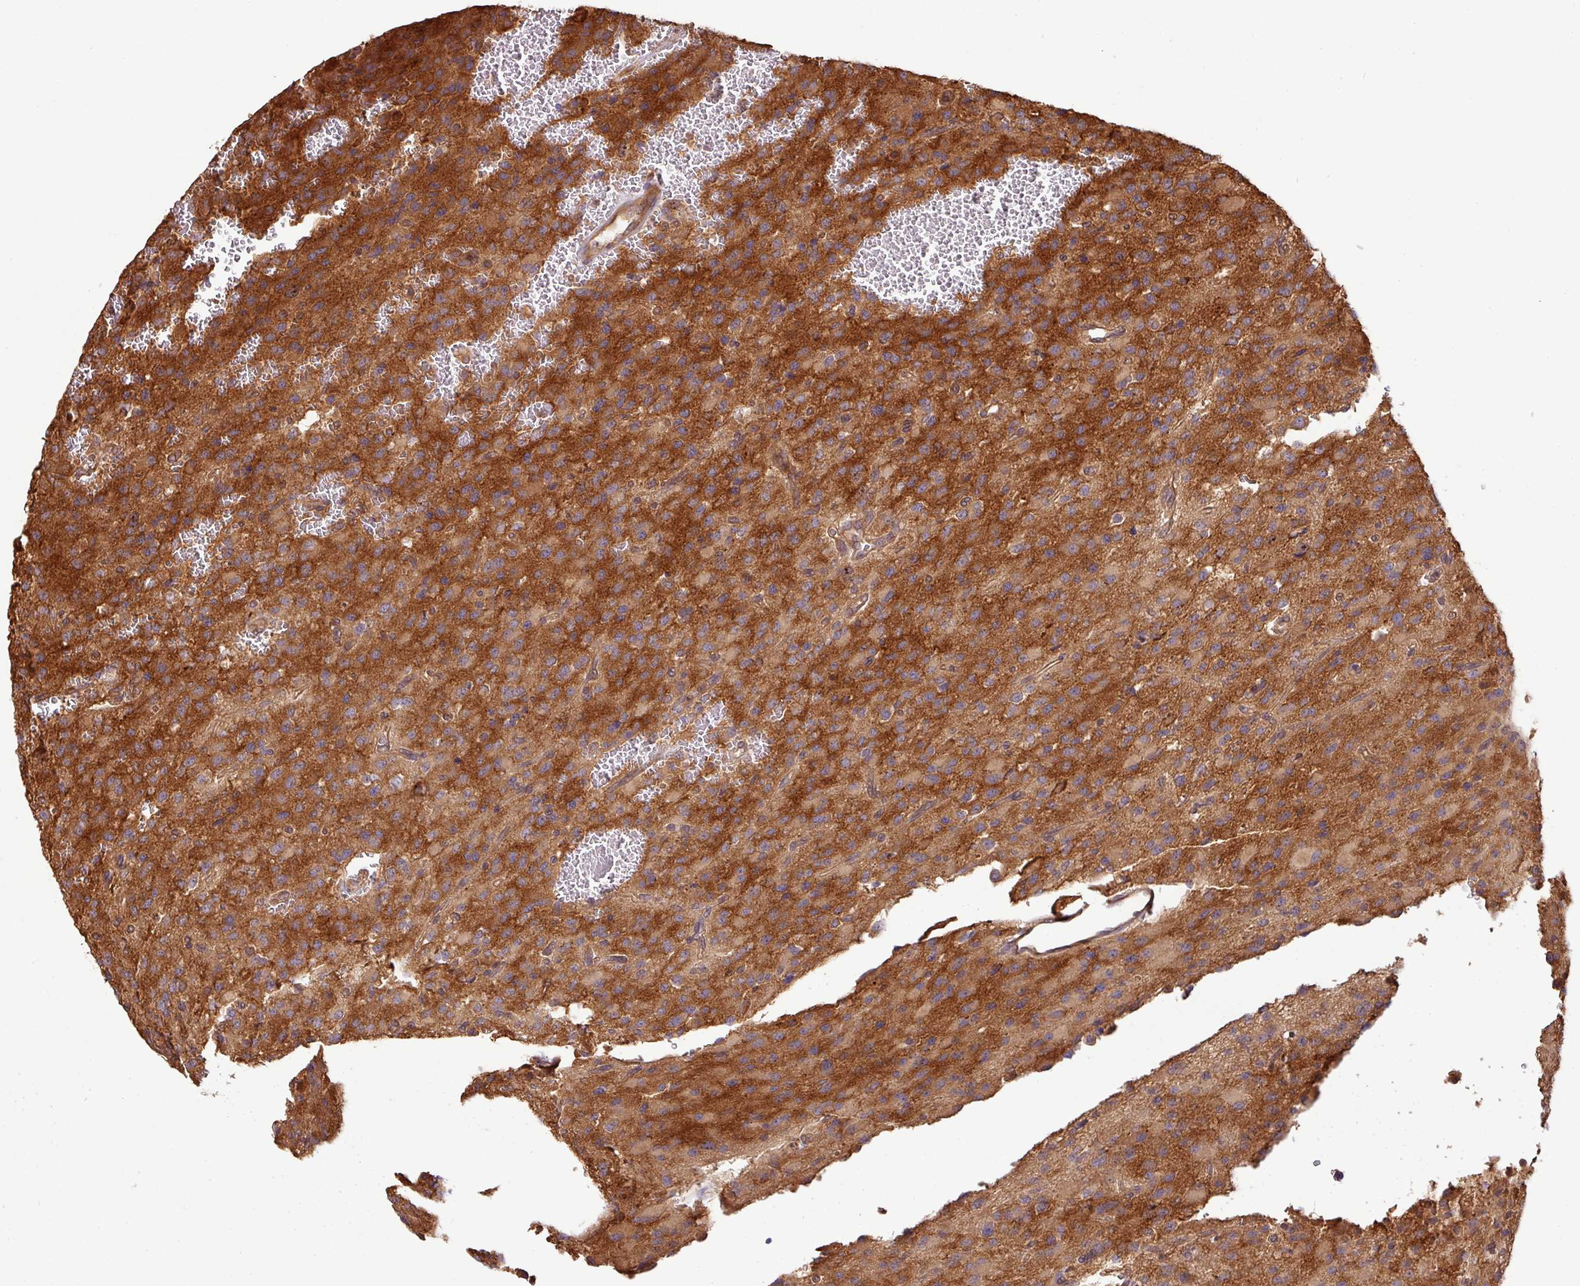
{"staining": {"intensity": "strong", "quantity": ">75%", "location": "cytoplasmic/membranous"}, "tissue": "glioma", "cell_type": "Tumor cells", "image_type": "cancer", "snomed": [{"axis": "morphology", "description": "Glioma, malignant, High grade"}, {"axis": "topography", "description": "Brain"}], "caption": "Immunohistochemistry image of neoplastic tissue: human high-grade glioma (malignant) stained using IHC shows high levels of strong protein expression localized specifically in the cytoplasmic/membranous of tumor cells, appearing as a cytoplasmic/membranous brown color.", "gene": "VENTX", "patient": {"sex": "male", "age": 34}}